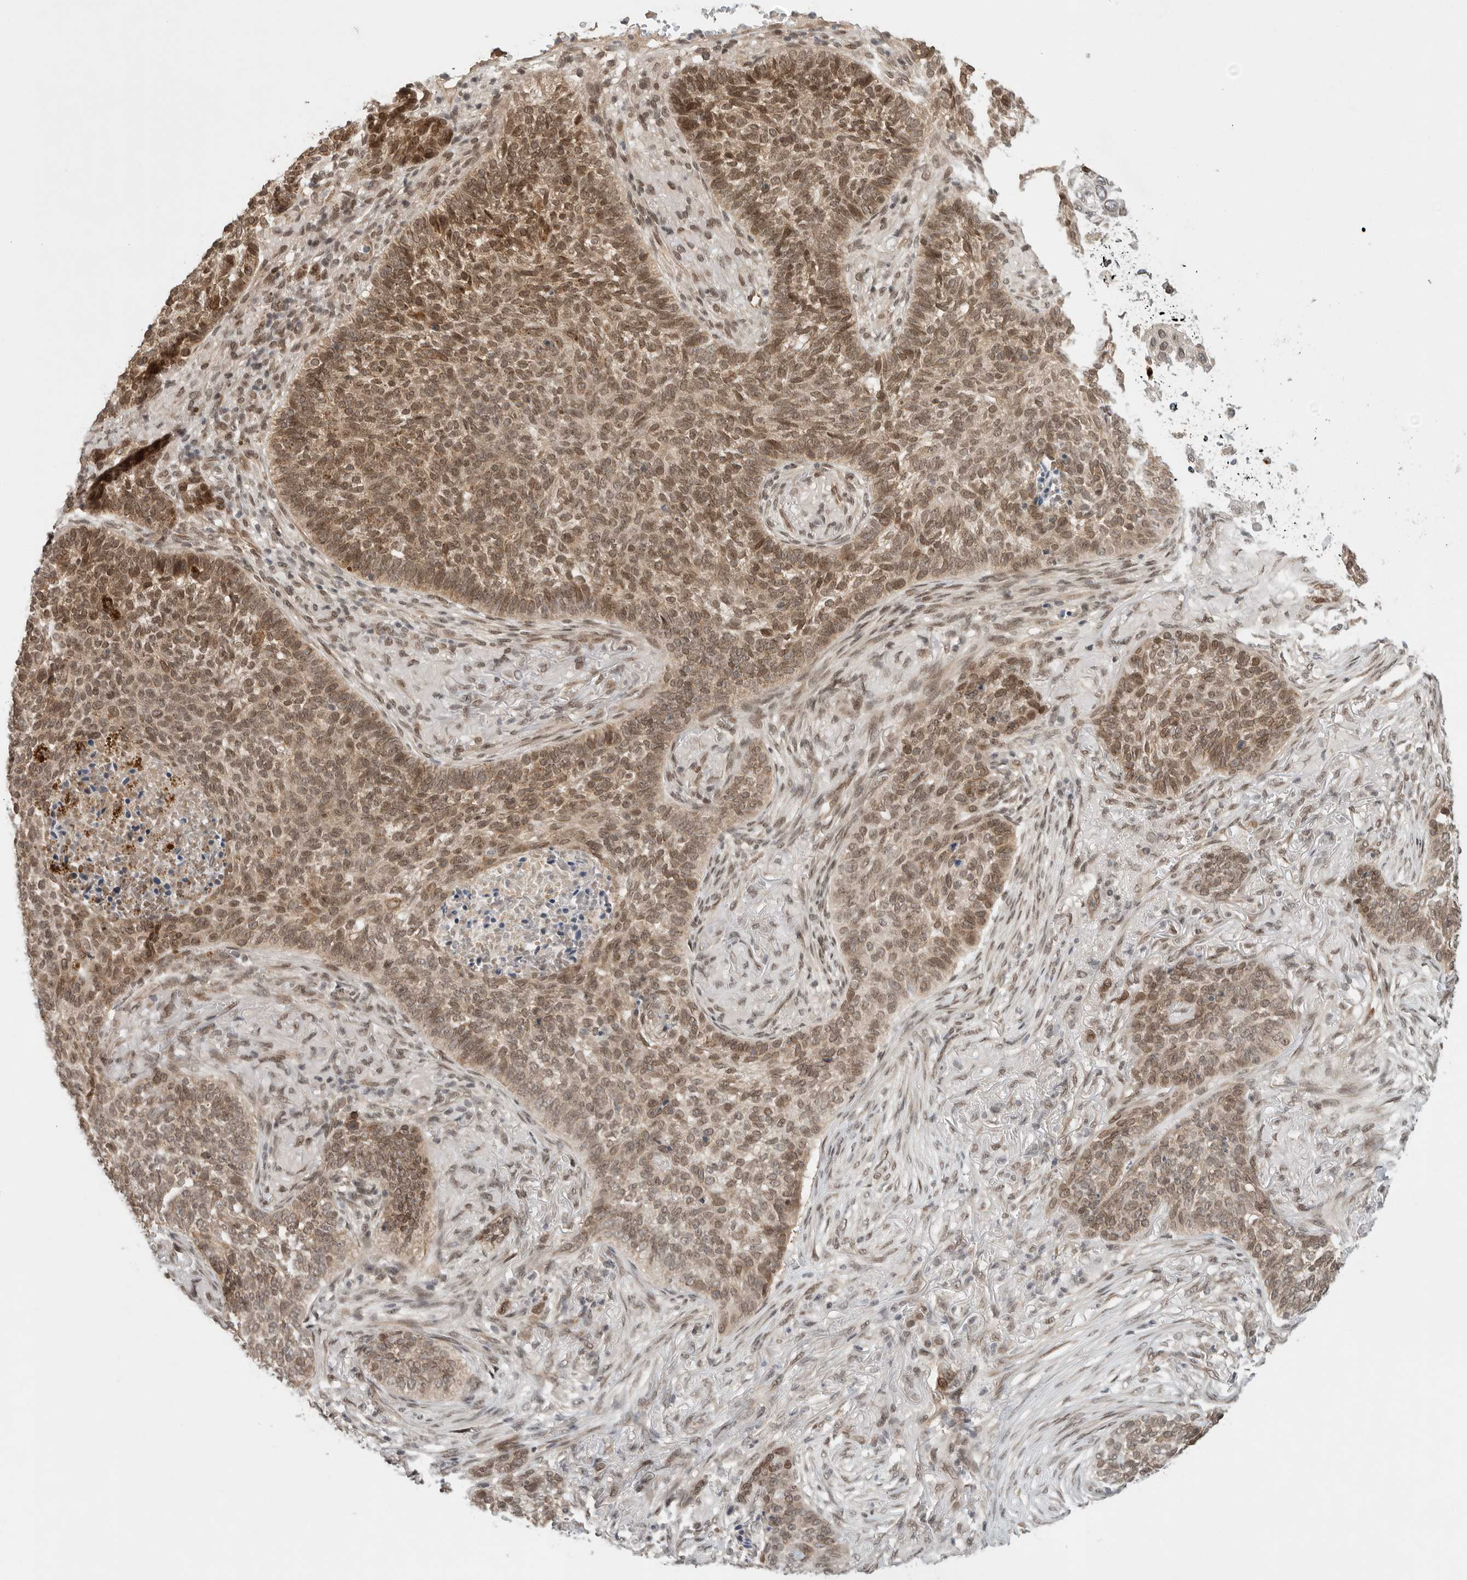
{"staining": {"intensity": "moderate", "quantity": ">75%", "location": "nuclear"}, "tissue": "skin cancer", "cell_type": "Tumor cells", "image_type": "cancer", "snomed": [{"axis": "morphology", "description": "Basal cell carcinoma"}, {"axis": "topography", "description": "Skin"}], "caption": "An image showing moderate nuclear expression in approximately >75% of tumor cells in skin basal cell carcinoma, as visualized by brown immunohistochemical staining.", "gene": "LEMD3", "patient": {"sex": "male", "age": 85}}